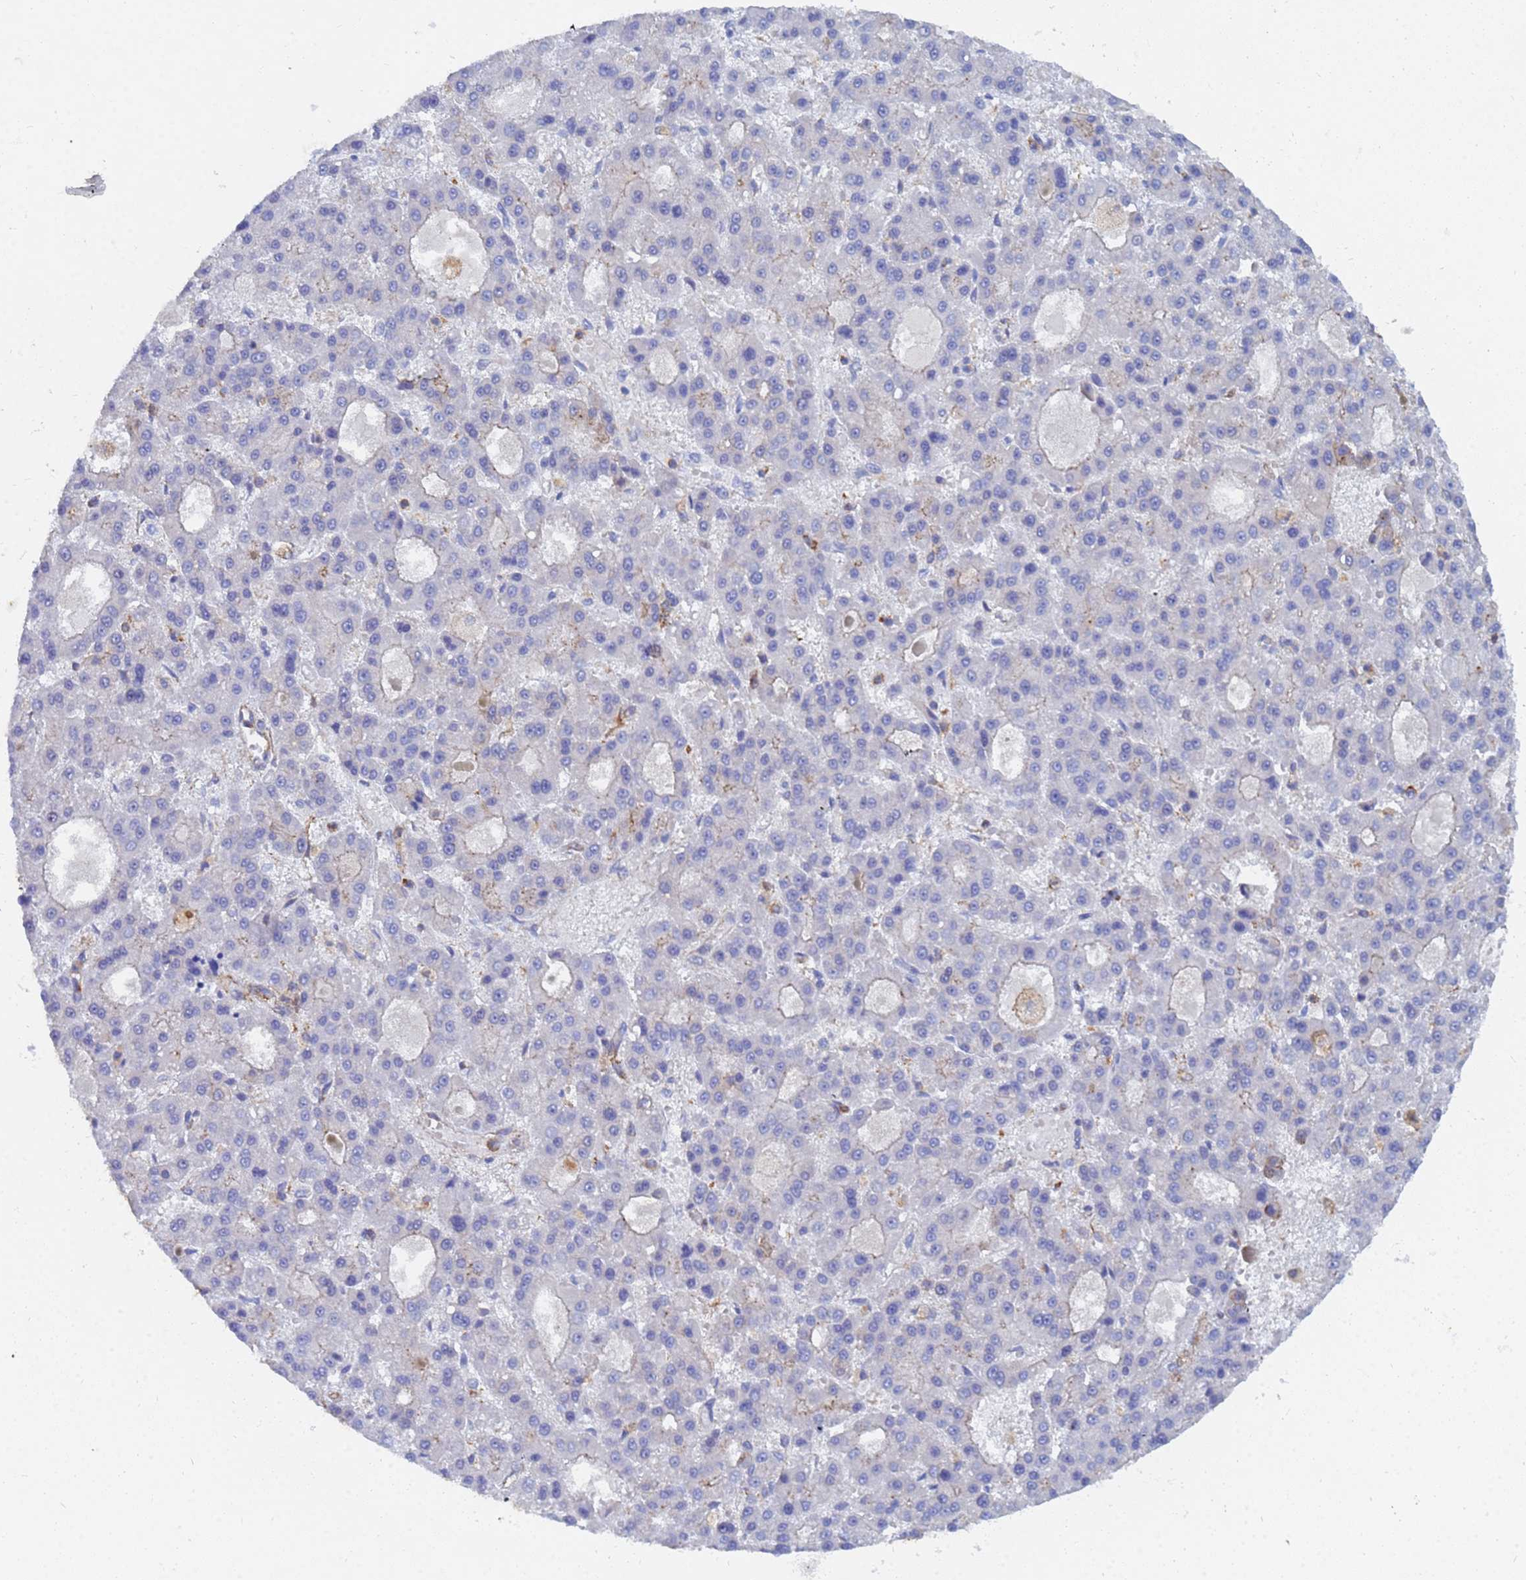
{"staining": {"intensity": "negative", "quantity": "none", "location": "none"}, "tissue": "liver cancer", "cell_type": "Tumor cells", "image_type": "cancer", "snomed": [{"axis": "morphology", "description": "Carcinoma, Hepatocellular, NOS"}, {"axis": "topography", "description": "Liver"}], "caption": "Tumor cells are negative for protein expression in human hepatocellular carcinoma (liver).", "gene": "GPR42", "patient": {"sex": "male", "age": 70}}